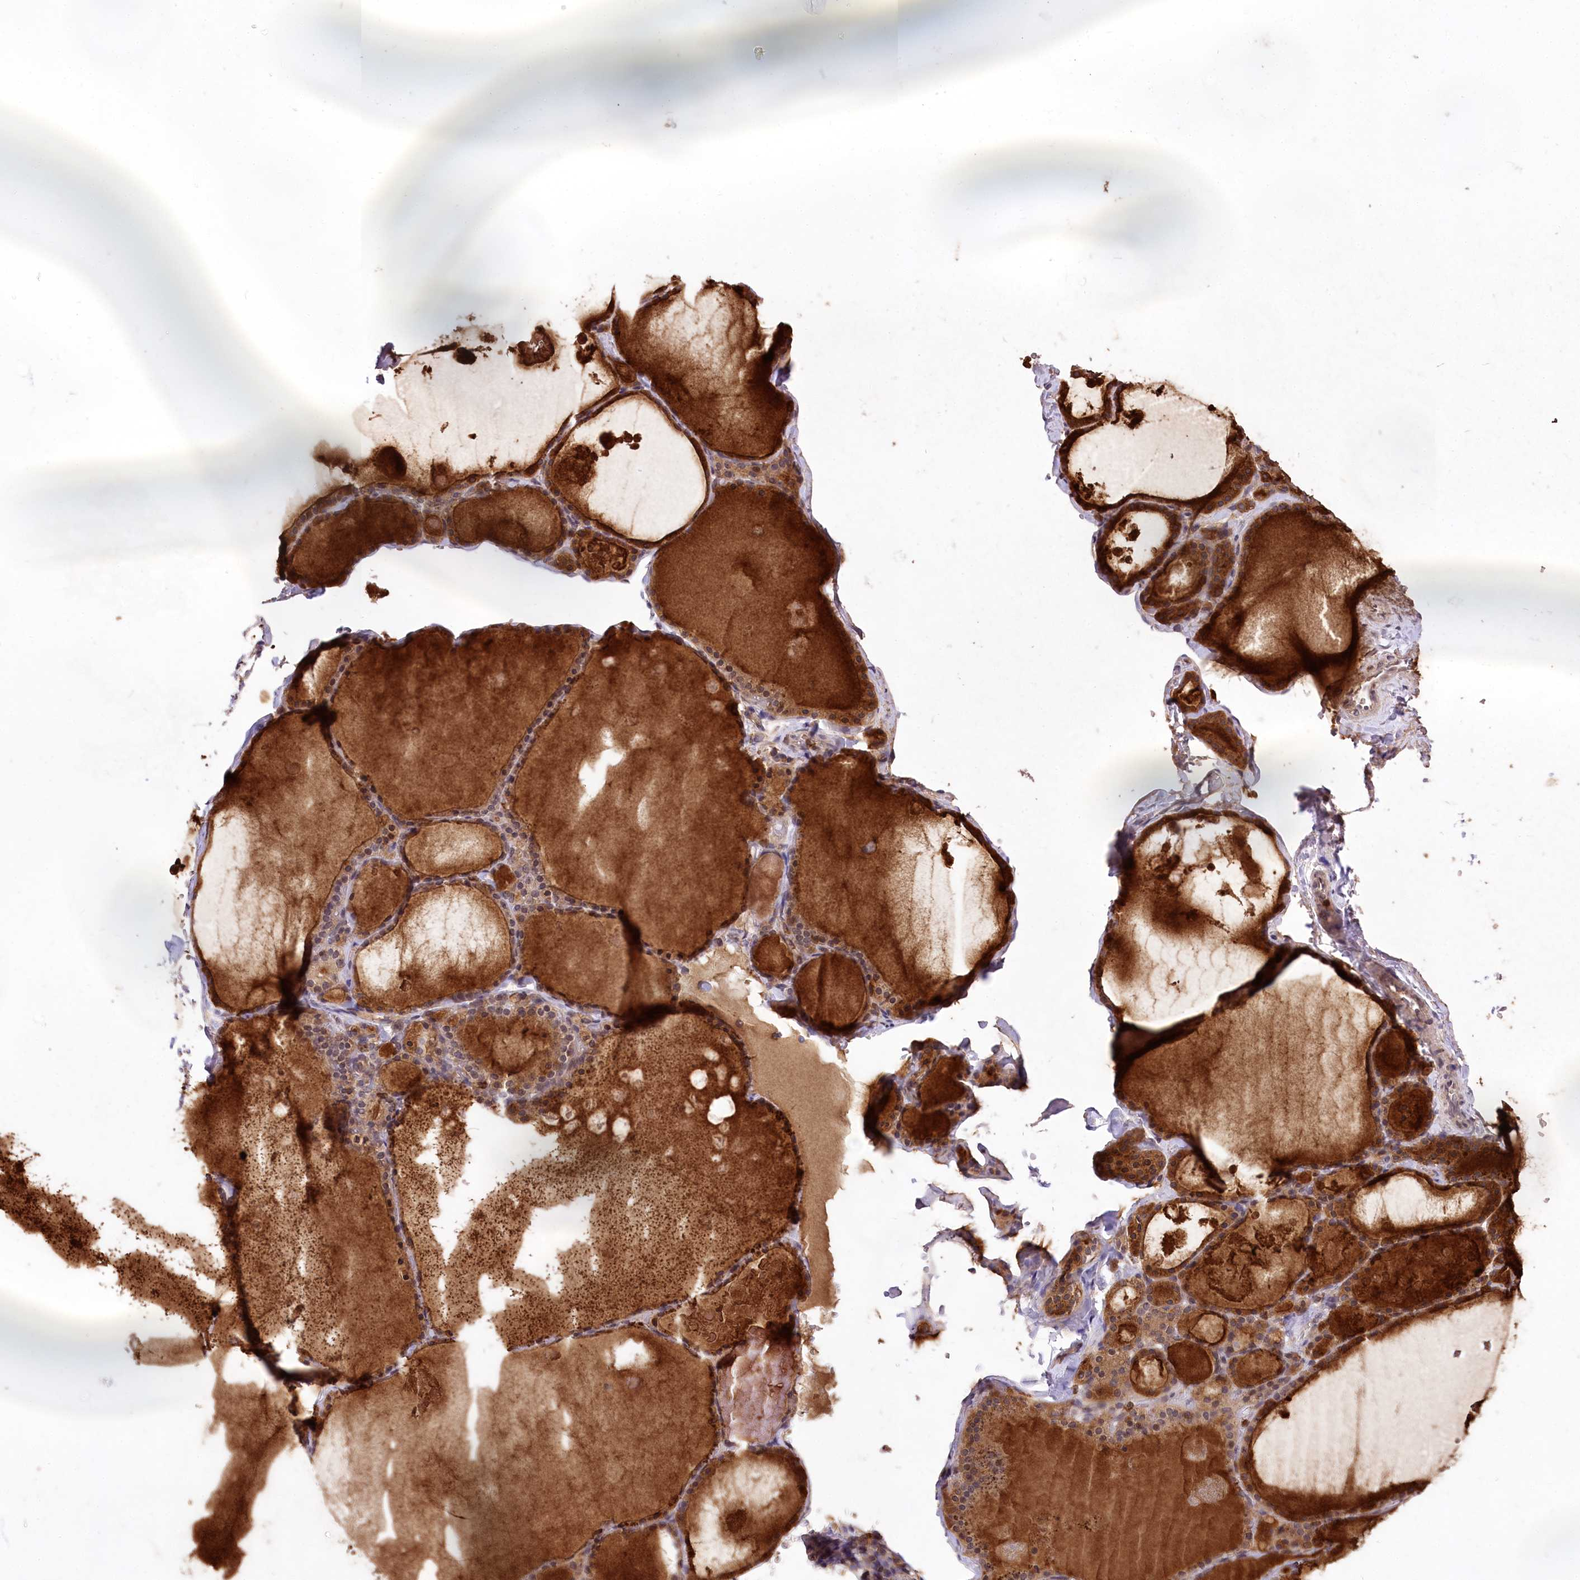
{"staining": {"intensity": "moderate", "quantity": ">75%", "location": "cytoplasmic/membranous,nuclear"}, "tissue": "thyroid gland", "cell_type": "Glandular cells", "image_type": "normal", "snomed": [{"axis": "morphology", "description": "Normal tissue, NOS"}, {"axis": "topography", "description": "Thyroid gland"}], "caption": "Thyroid gland was stained to show a protein in brown. There is medium levels of moderate cytoplasmic/membranous,nuclear expression in approximately >75% of glandular cells. The protein of interest is stained brown, and the nuclei are stained in blue (DAB (3,3'-diaminobenzidine) IHC with brightfield microscopy, high magnification).", "gene": "SERGEF", "patient": {"sex": "male", "age": 56}}